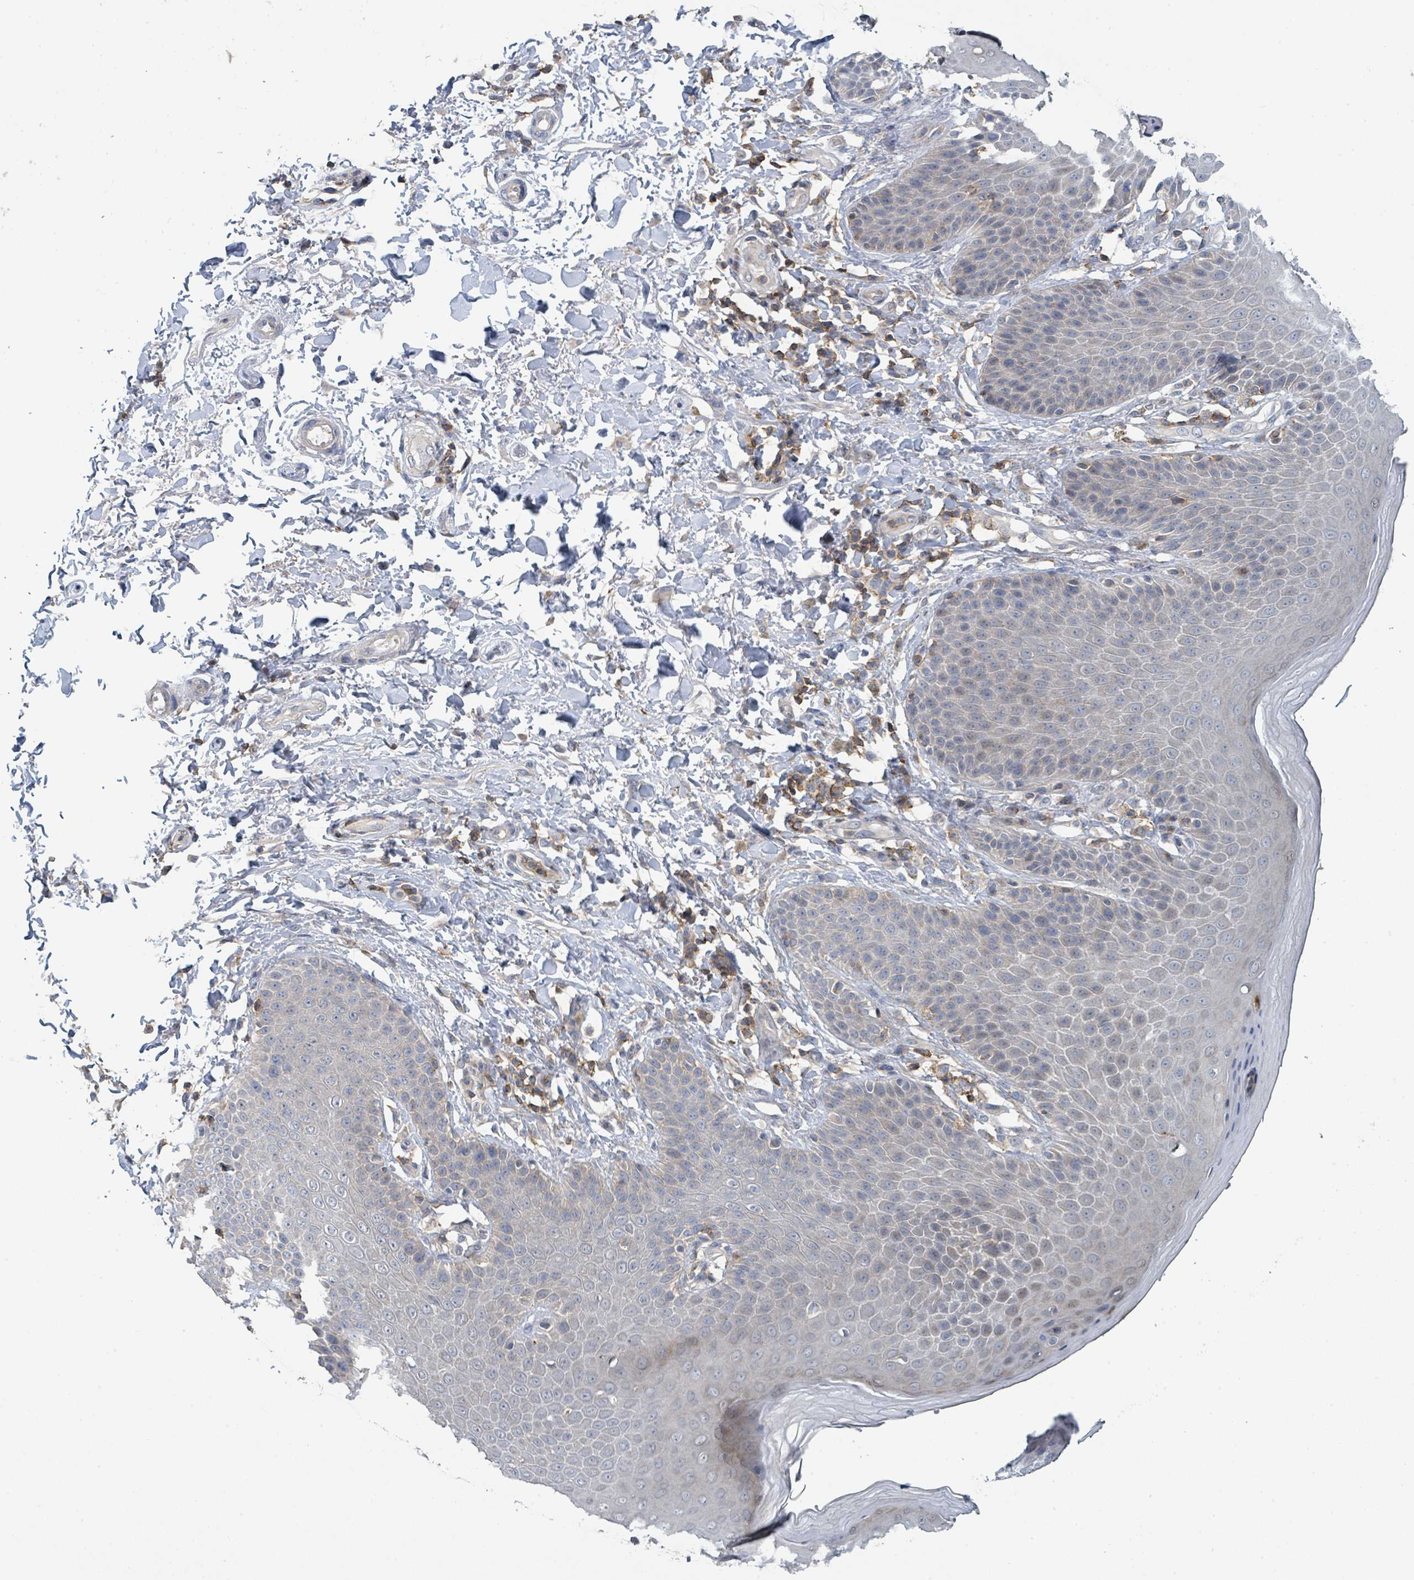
{"staining": {"intensity": "negative", "quantity": "none", "location": "none"}, "tissue": "skin", "cell_type": "Epidermal cells", "image_type": "normal", "snomed": [{"axis": "morphology", "description": "Normal tissue, NOS"}, {"axis": "topography", "description": "Peripheral nerve tissue"}], "caption": "This is an IHC micrograph of normal human skin. There is no staining in epidermal cells.", "gene": "LRRC42", "patient": {"sex": "male", "age": 51}}